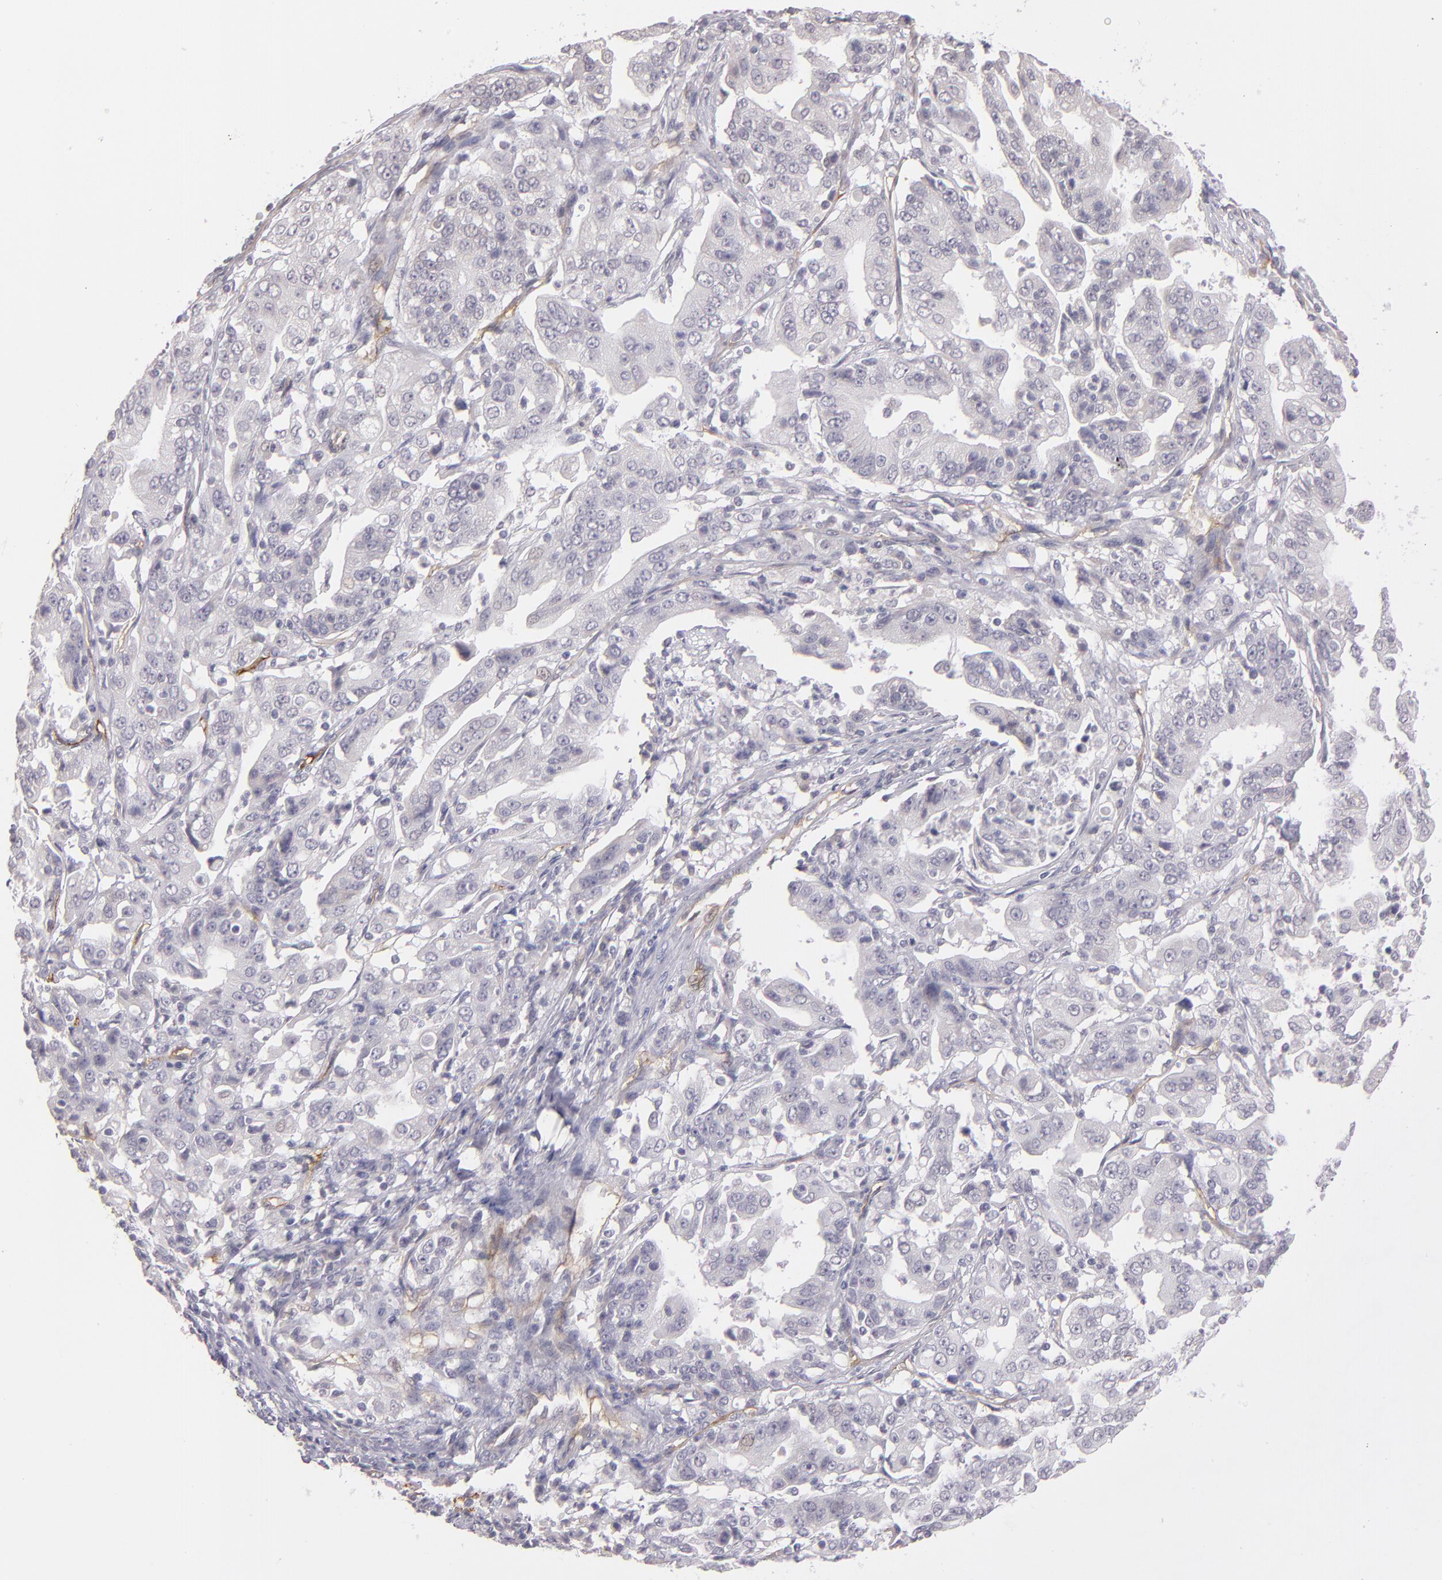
{"staining": {"intensity": "negative", "quantity": "none", "location": "none"}, "tissue": "stomach cancer", "cell_type": "Tumor cells", "image_type": "cancer", "snomed": [{"axis": "morphology", "description": "Adenocarcinoma, NOS"}, {"axis": "topography", "description": "Stomach, upper"}], "caption": "This micrograph is of adenocarcinoma (stomach) stained with immunohistochemistry to label a protein in brown with the nuclei are counter-stained blue. There is no staining in tumor cells.", "gene": "THBD", "patient": {"sex": "female", "age": 50}}